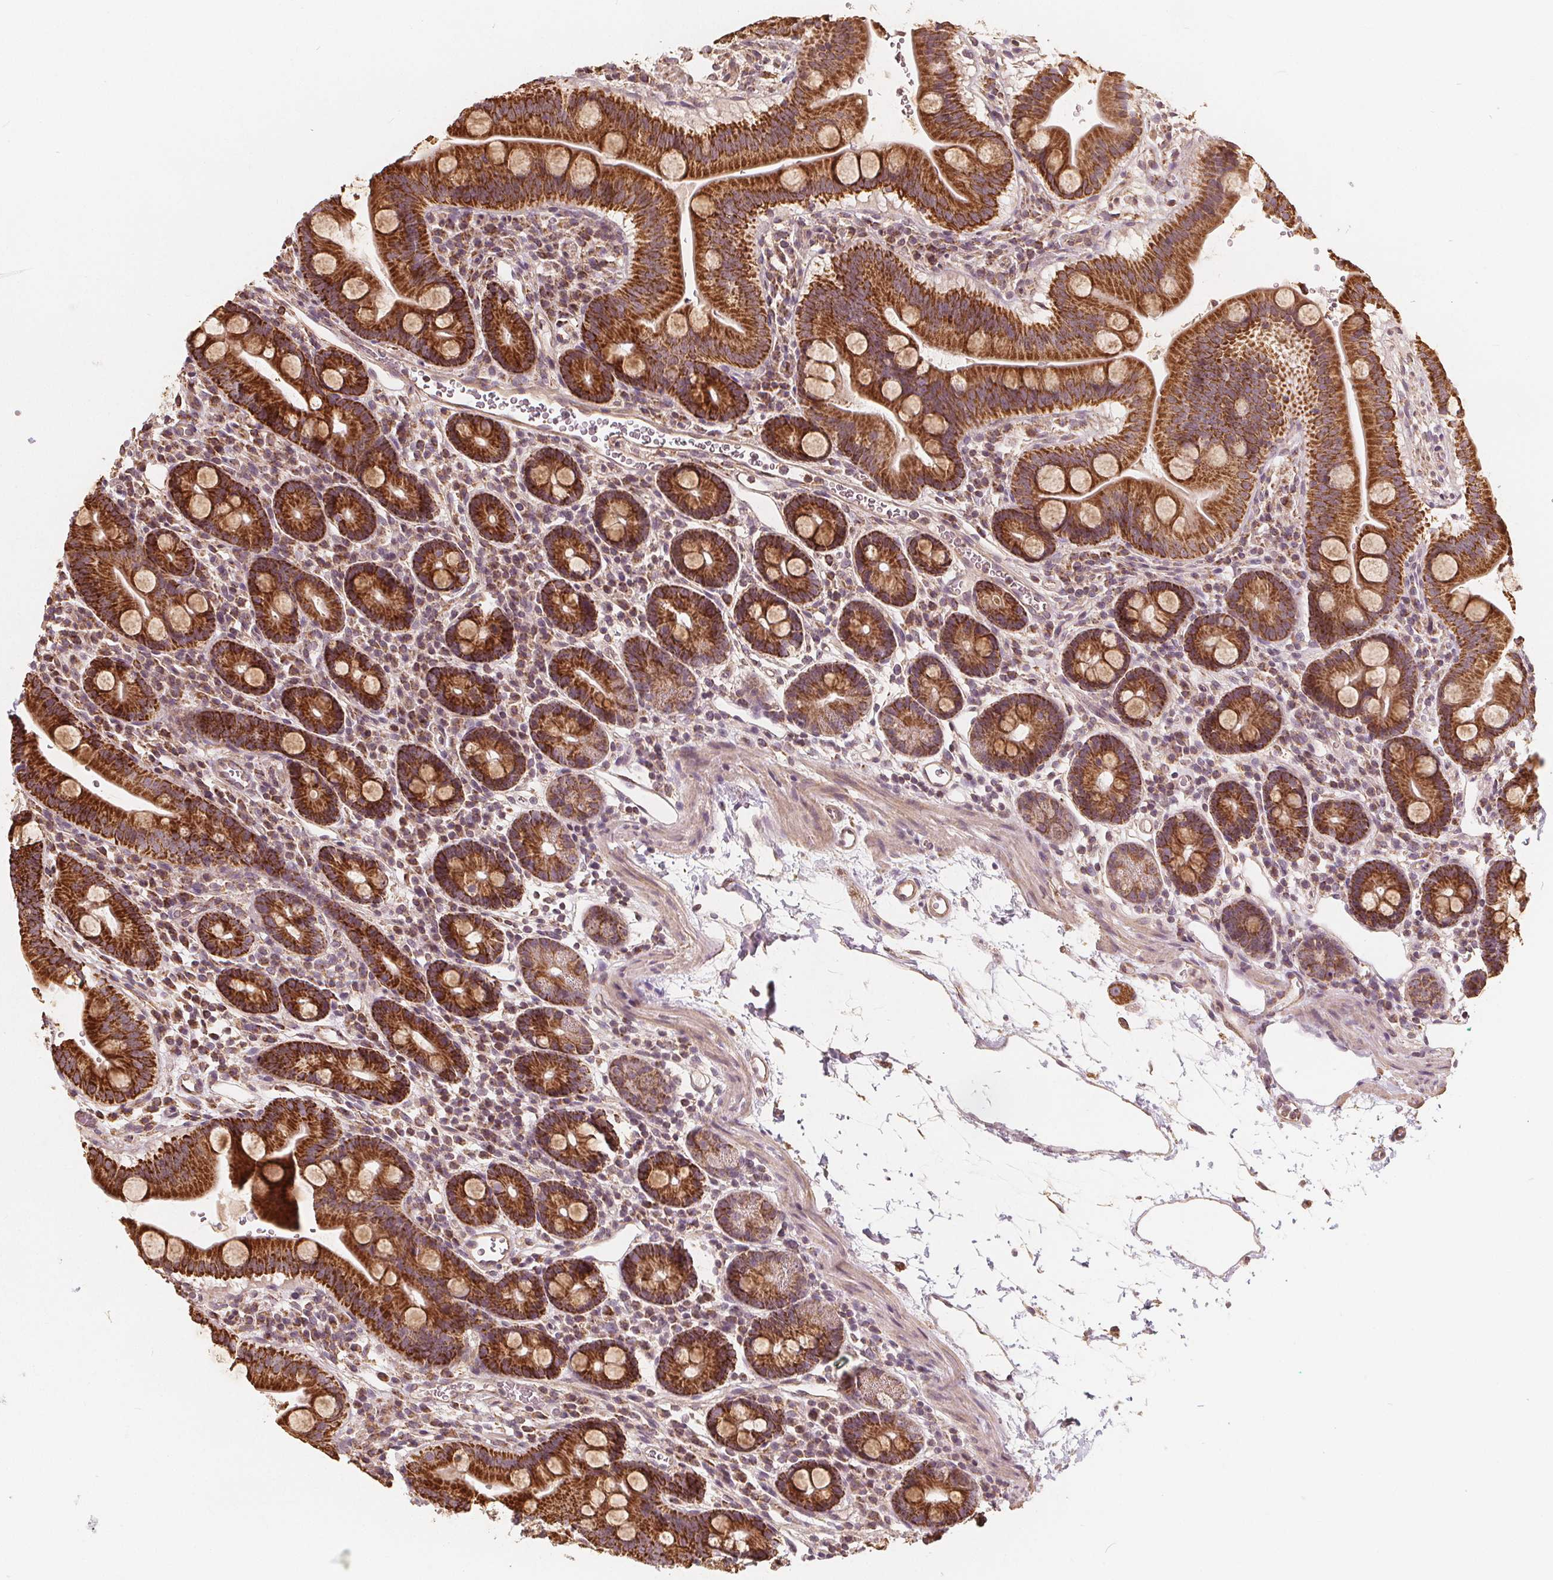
{"staining": {"intensity": "strong", "quantity": ">75%", "location": "cytoplasmic/membranous"}, "tissue": "duodenum", "cell_type": "Glandular cells", "image_type": "normal", "snomed": [{"axis": "morphology", "description": "Normal tissue, NOS"}, {"axis": "topography", "description": "Duodenum"}], "caption": "Benign duodenum exhibits strong cytoplasmic/membranous expression in about >75% of glandular cells Using DAB (brown) and hematoxylin (blue) stains, captured at high magnification using brightfield microscopy..", "gene": "PEX26", "patient": {"sex": "male", "age": 59}}